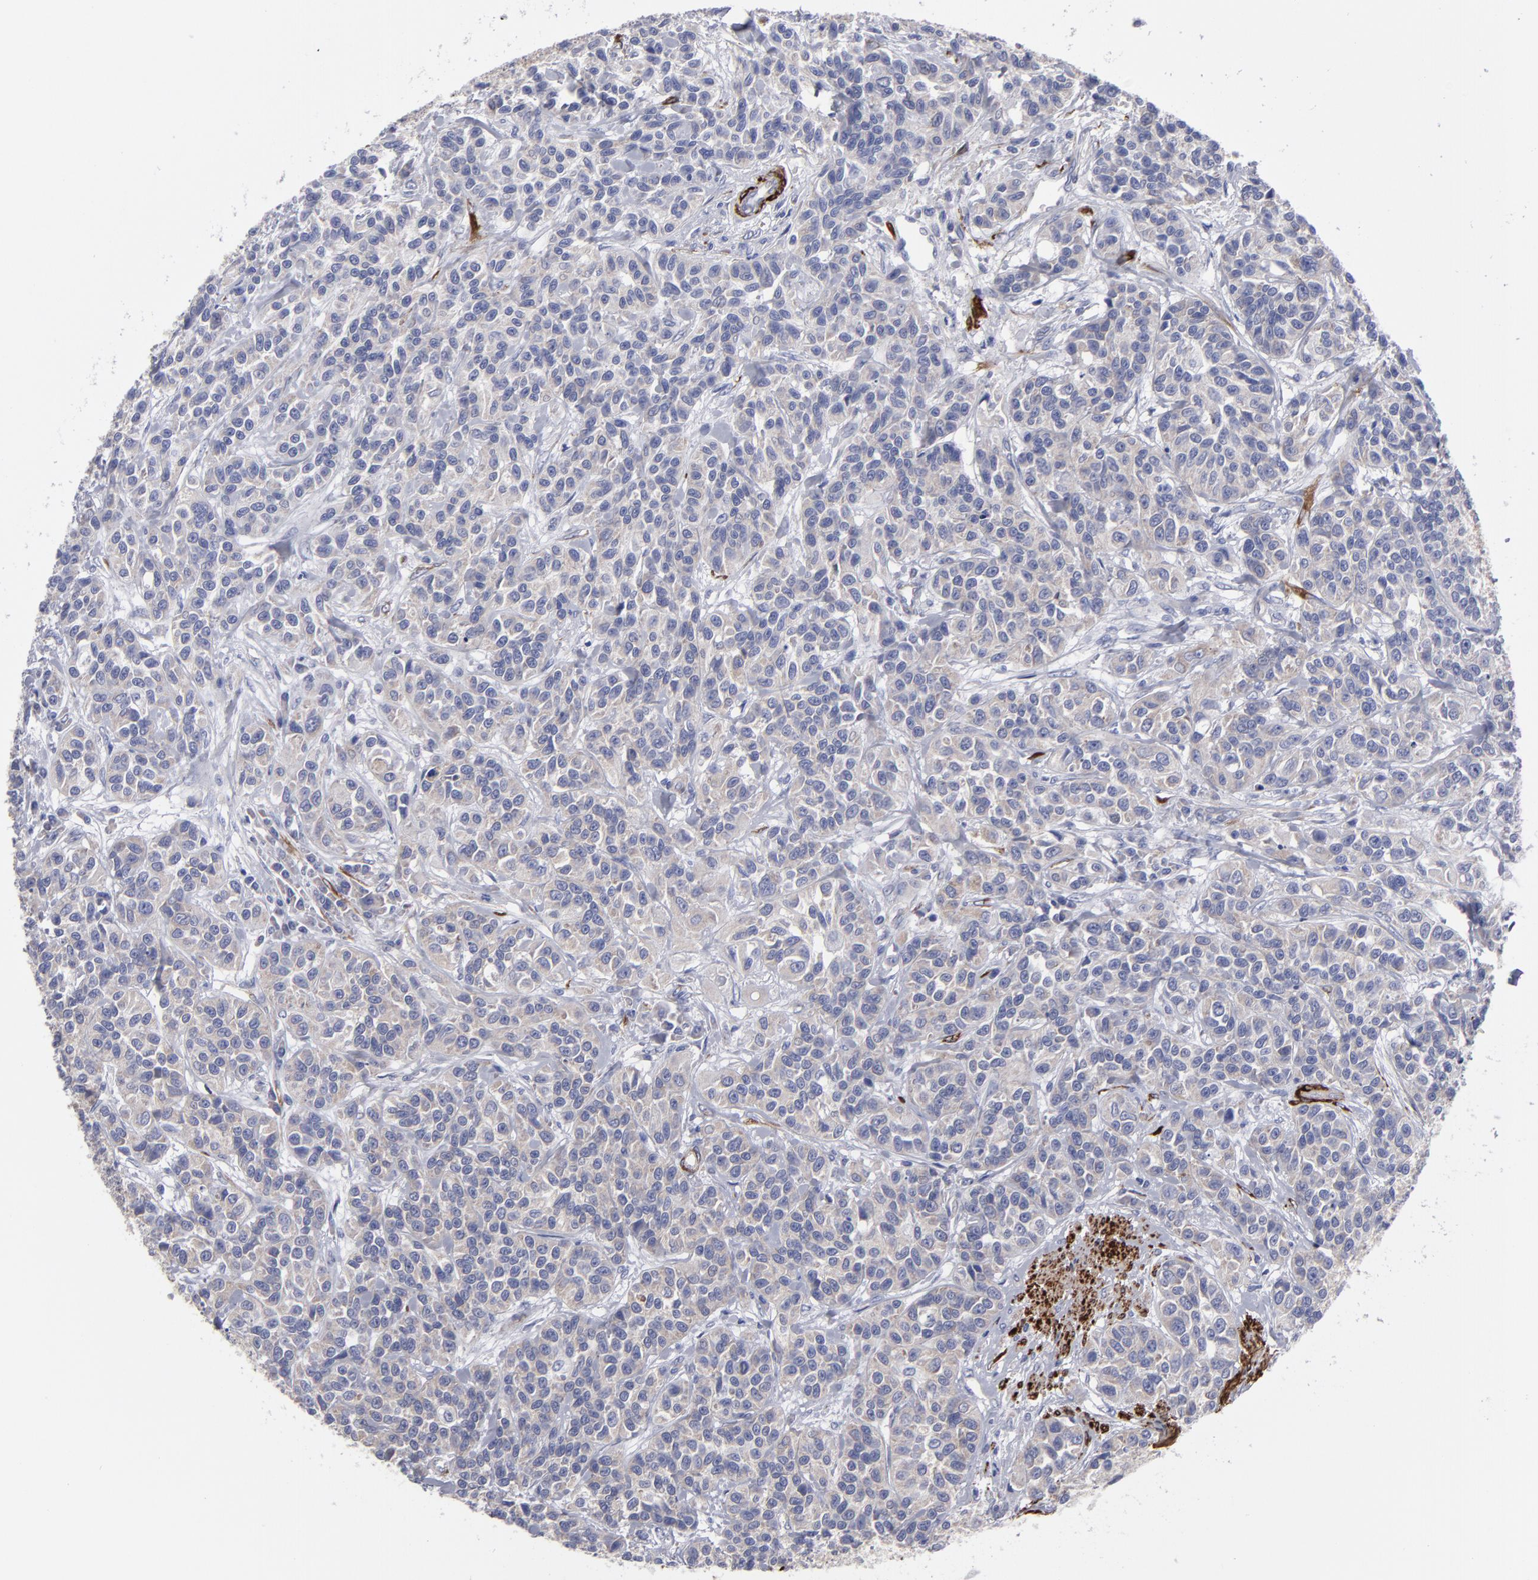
{"staining": {"intensity": "weak", "quantity": ">75%", "location": "cytoplasmic/membranous"}, "tissue": "urothelial cancer", "cell_type": "Tumor cells", "image_type": "cancer", "snomed": [{"axis": "morphology", "description": "Urothelial carcinoma, High grade"}, {"axis": "topography", "description": "Urinary bladder"}], "caption": "Human urothelial cancer stained with a brown dye shows weak cytoplasmic/membranous positive staining in approximately >75% of tumor cells.", "gene": "SLMAP", "patient": {"sex": "female", "age": 81}}